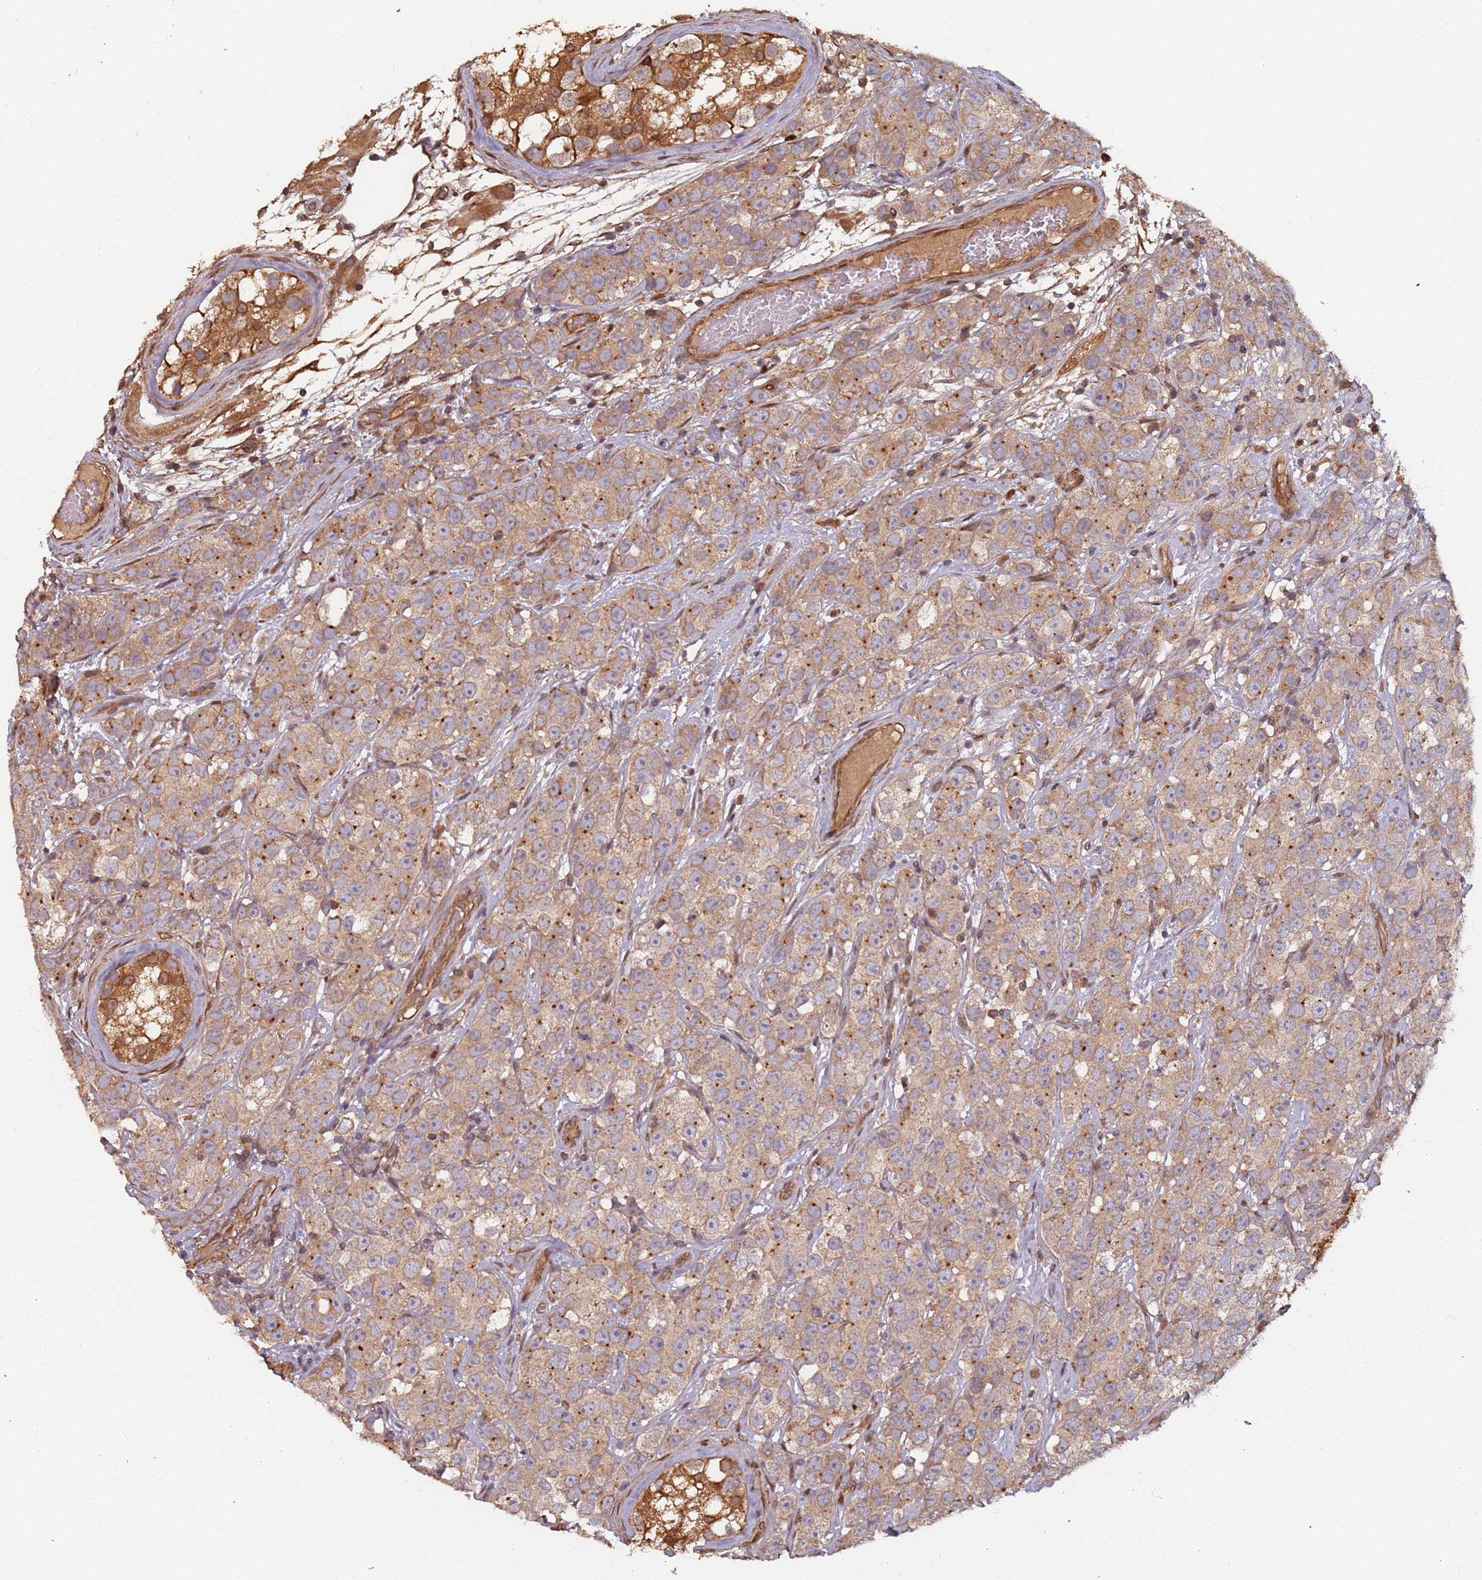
{"staining": {"intensity": "weak", "quantity": ">75%", "location": "cytoplasmic/membranous"}, "tissue": "testis cancer", "cell_type": "Tumor cells", "image_type": "cancer", "snomed": [{"axis": "morphology", "description": "Seminoma, NOS"}, {"axis": "topography", "description": "Testis"}], "caption": "Human seminoma (testis) stained for a protein (brown) shows weak cytoplasmic/membranous positive expression in about >75% of tumor cells.", "gene": "SDCCAG8", "patient": {"sex": "male", "age": 28}}